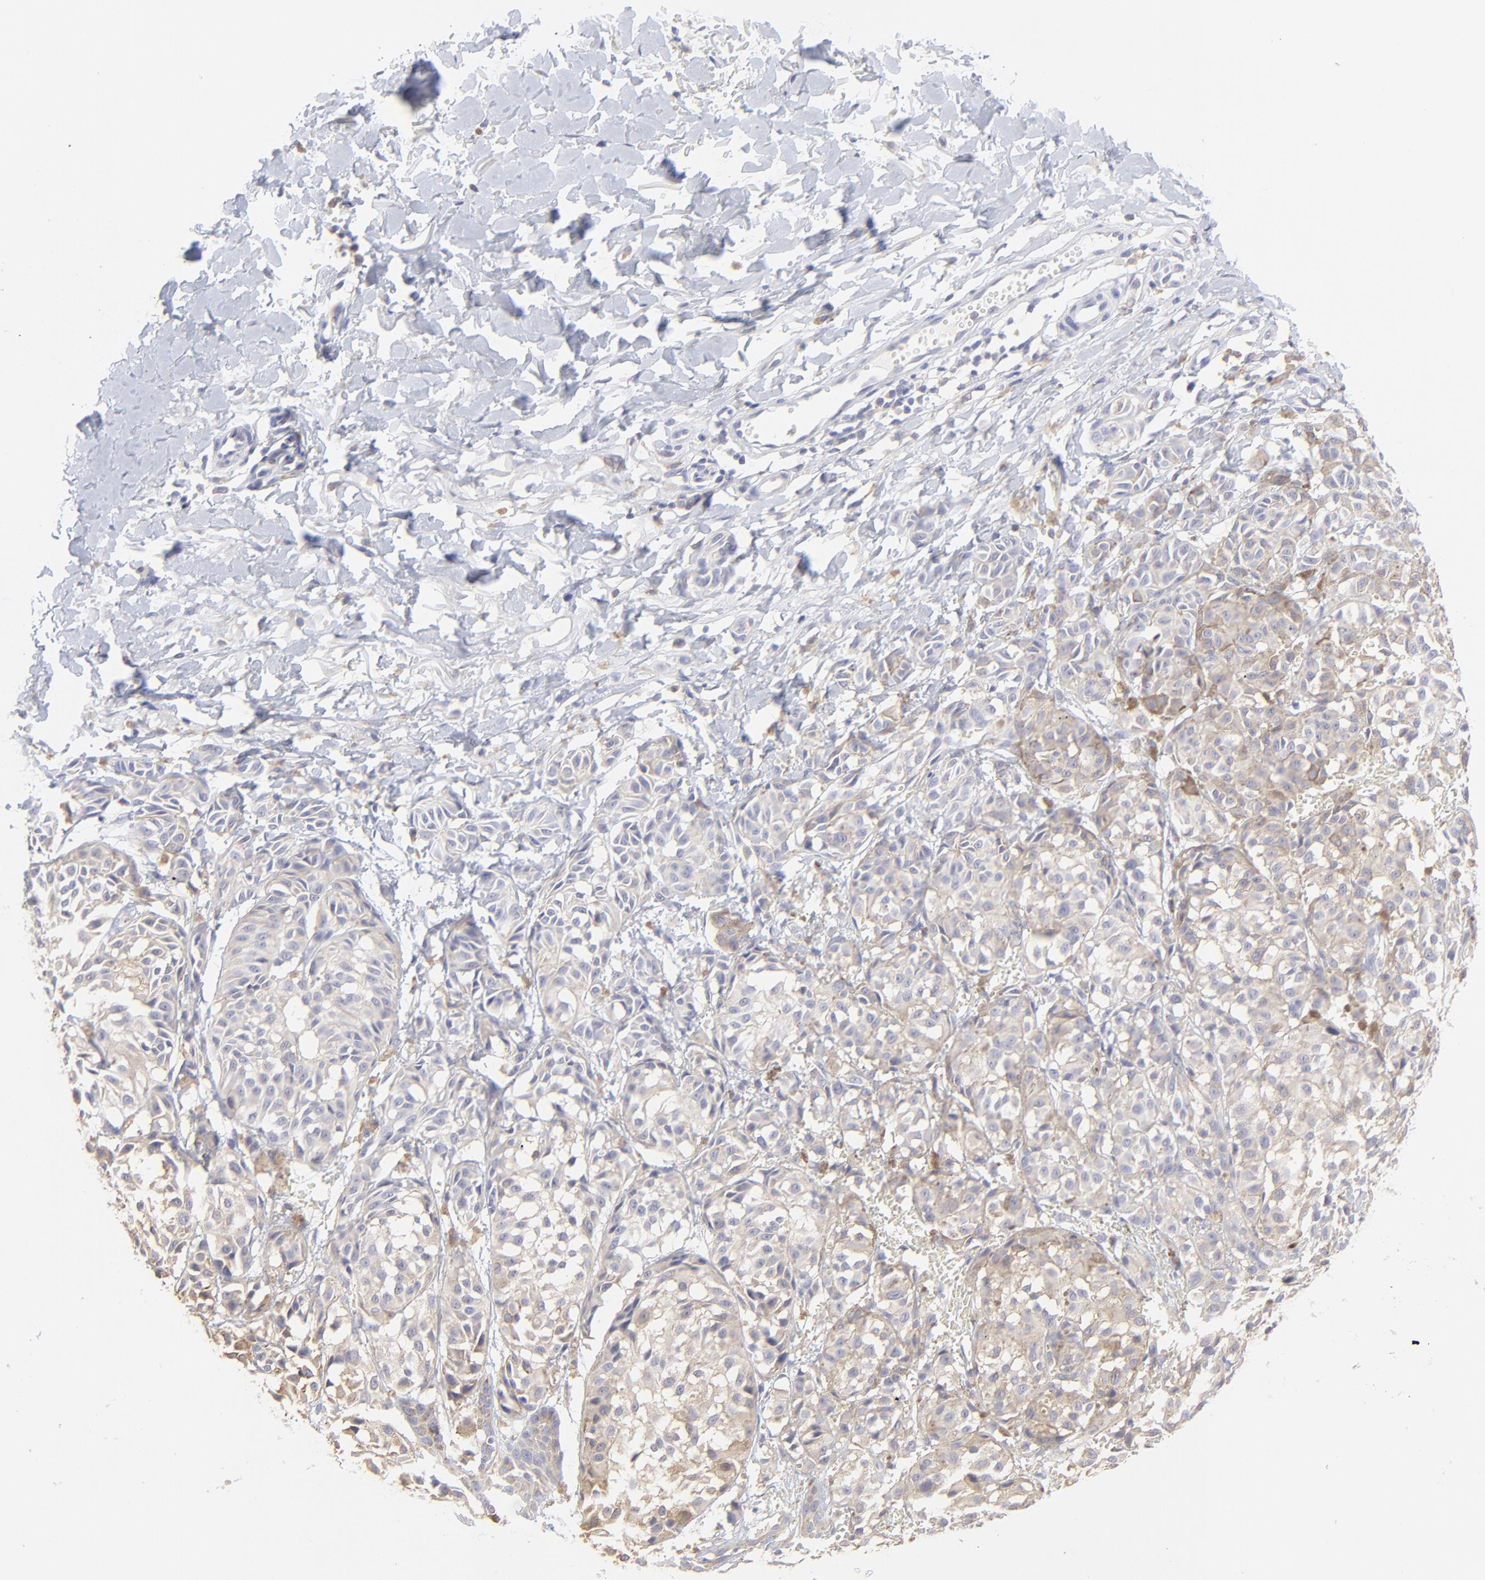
{"staining": {"intensity": "moderate", "quantity": ">75%", "location": "cytoplasmic/membranous"}, "tissue": "melanoma", "cell_type": "Tumor cells", "image_type": "cancer", "snomed": [{"axis": "morphology", "description": "Malignant melanoma, NOS"}, {"axis": "topography", "description": "Skin"}], "caption": "Protein staining shows moderate cytoplasmic/membranous staining in approximately >75% of tumor cells in melanoma.", "gene": "LHFPL1", "patient": {"sex": "male", "age": 76}}